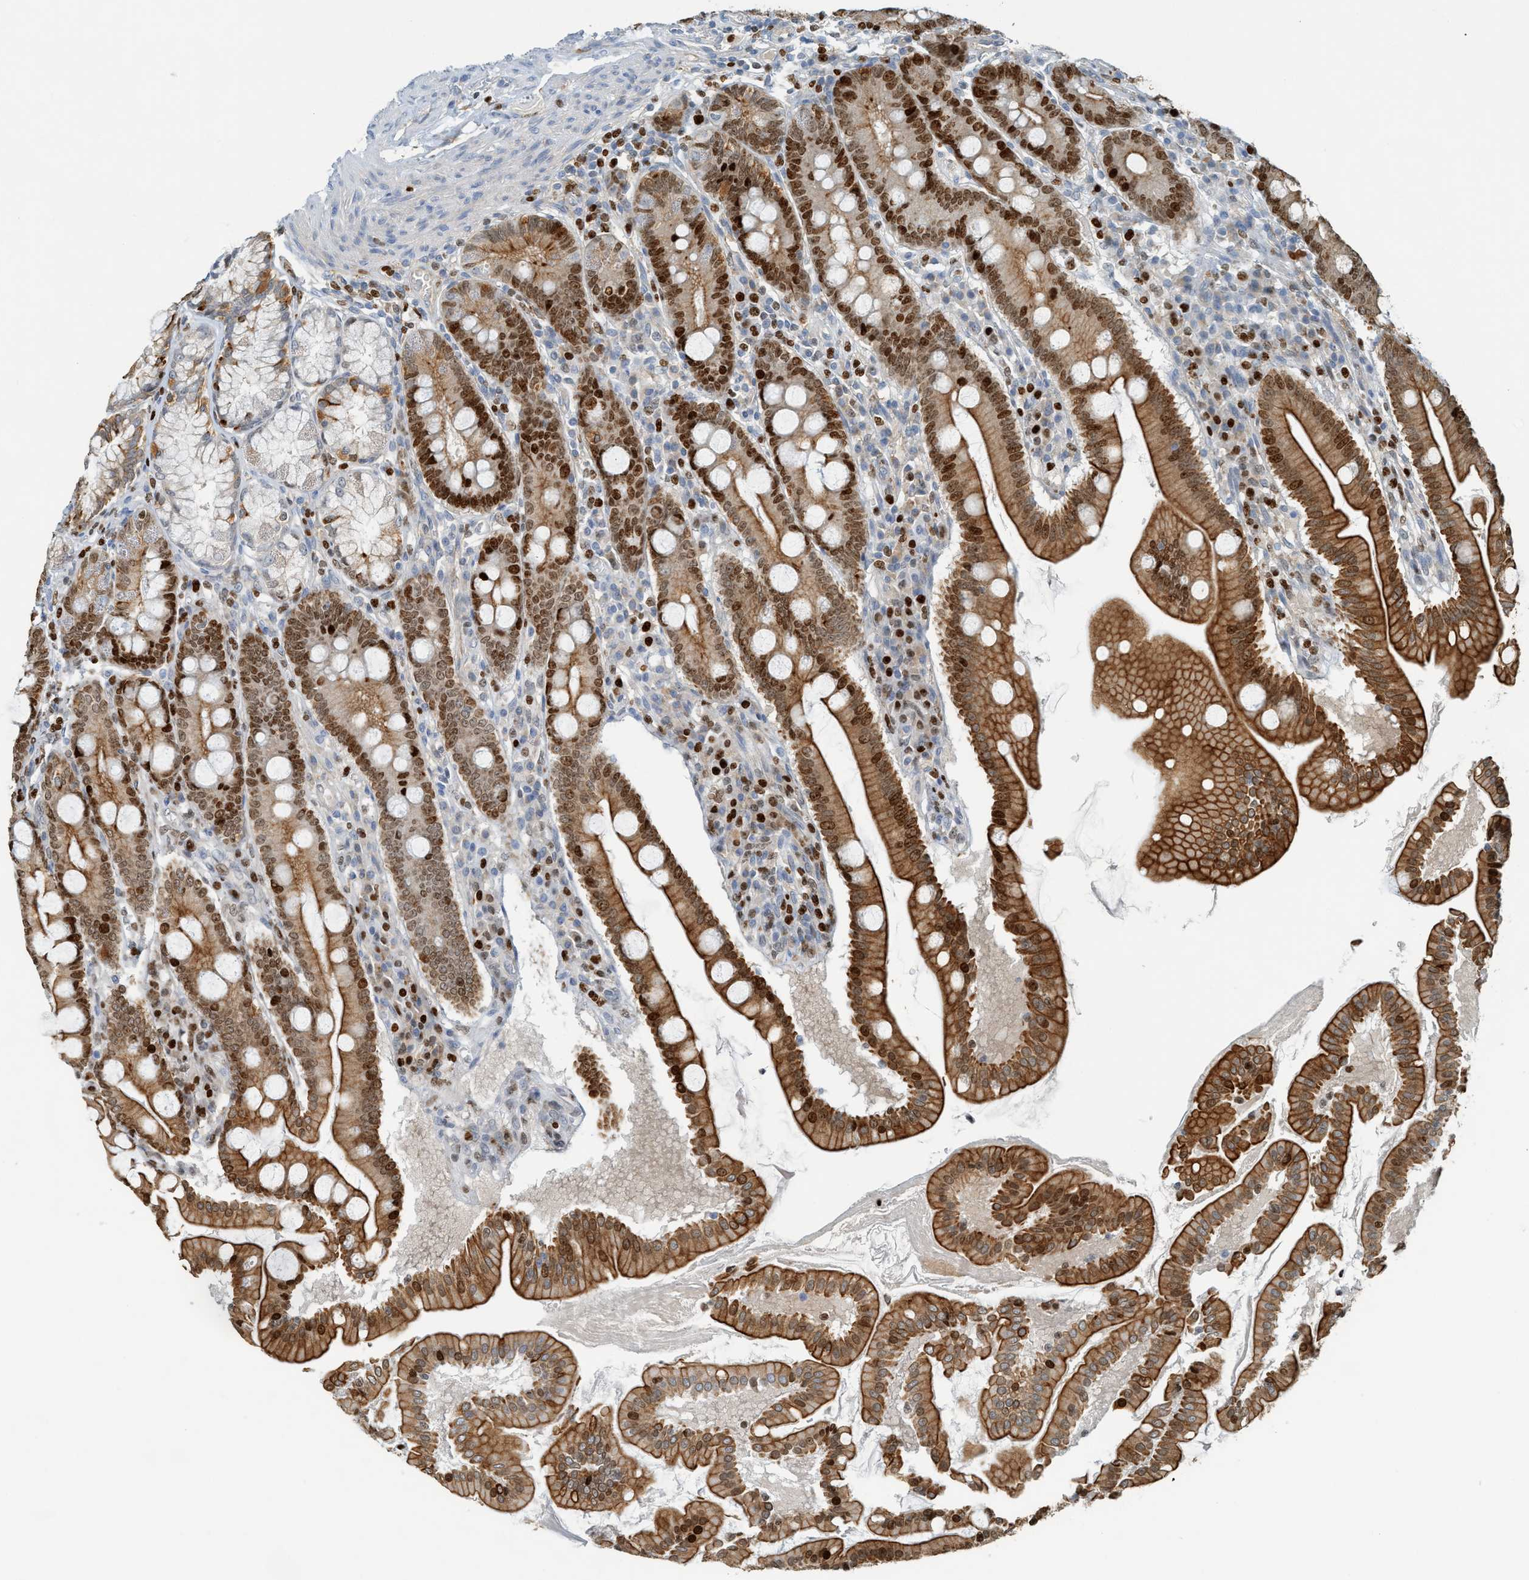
{"staining": {"intensity": "strong", "quantity": ">75%", "location": "cytoplasmic/membranous,nuclear"}, "tissue": "duodenum", "cell_type": "Glandular cells", "image_type": "normal", "snomed": [{"axis": "morphology", "description": "Normal tissue, NOS"}, {"axis": "topography", "description": "Duodenum"}], "caption": "Immunohistochemical staining of benign duodenum exhibits high levels of strong cytoplasmic/membranous,nuclear staining in about >75% of glandular cells.", "gene": "SH3D19", "patient": {"sex": "male", "age": 50}}